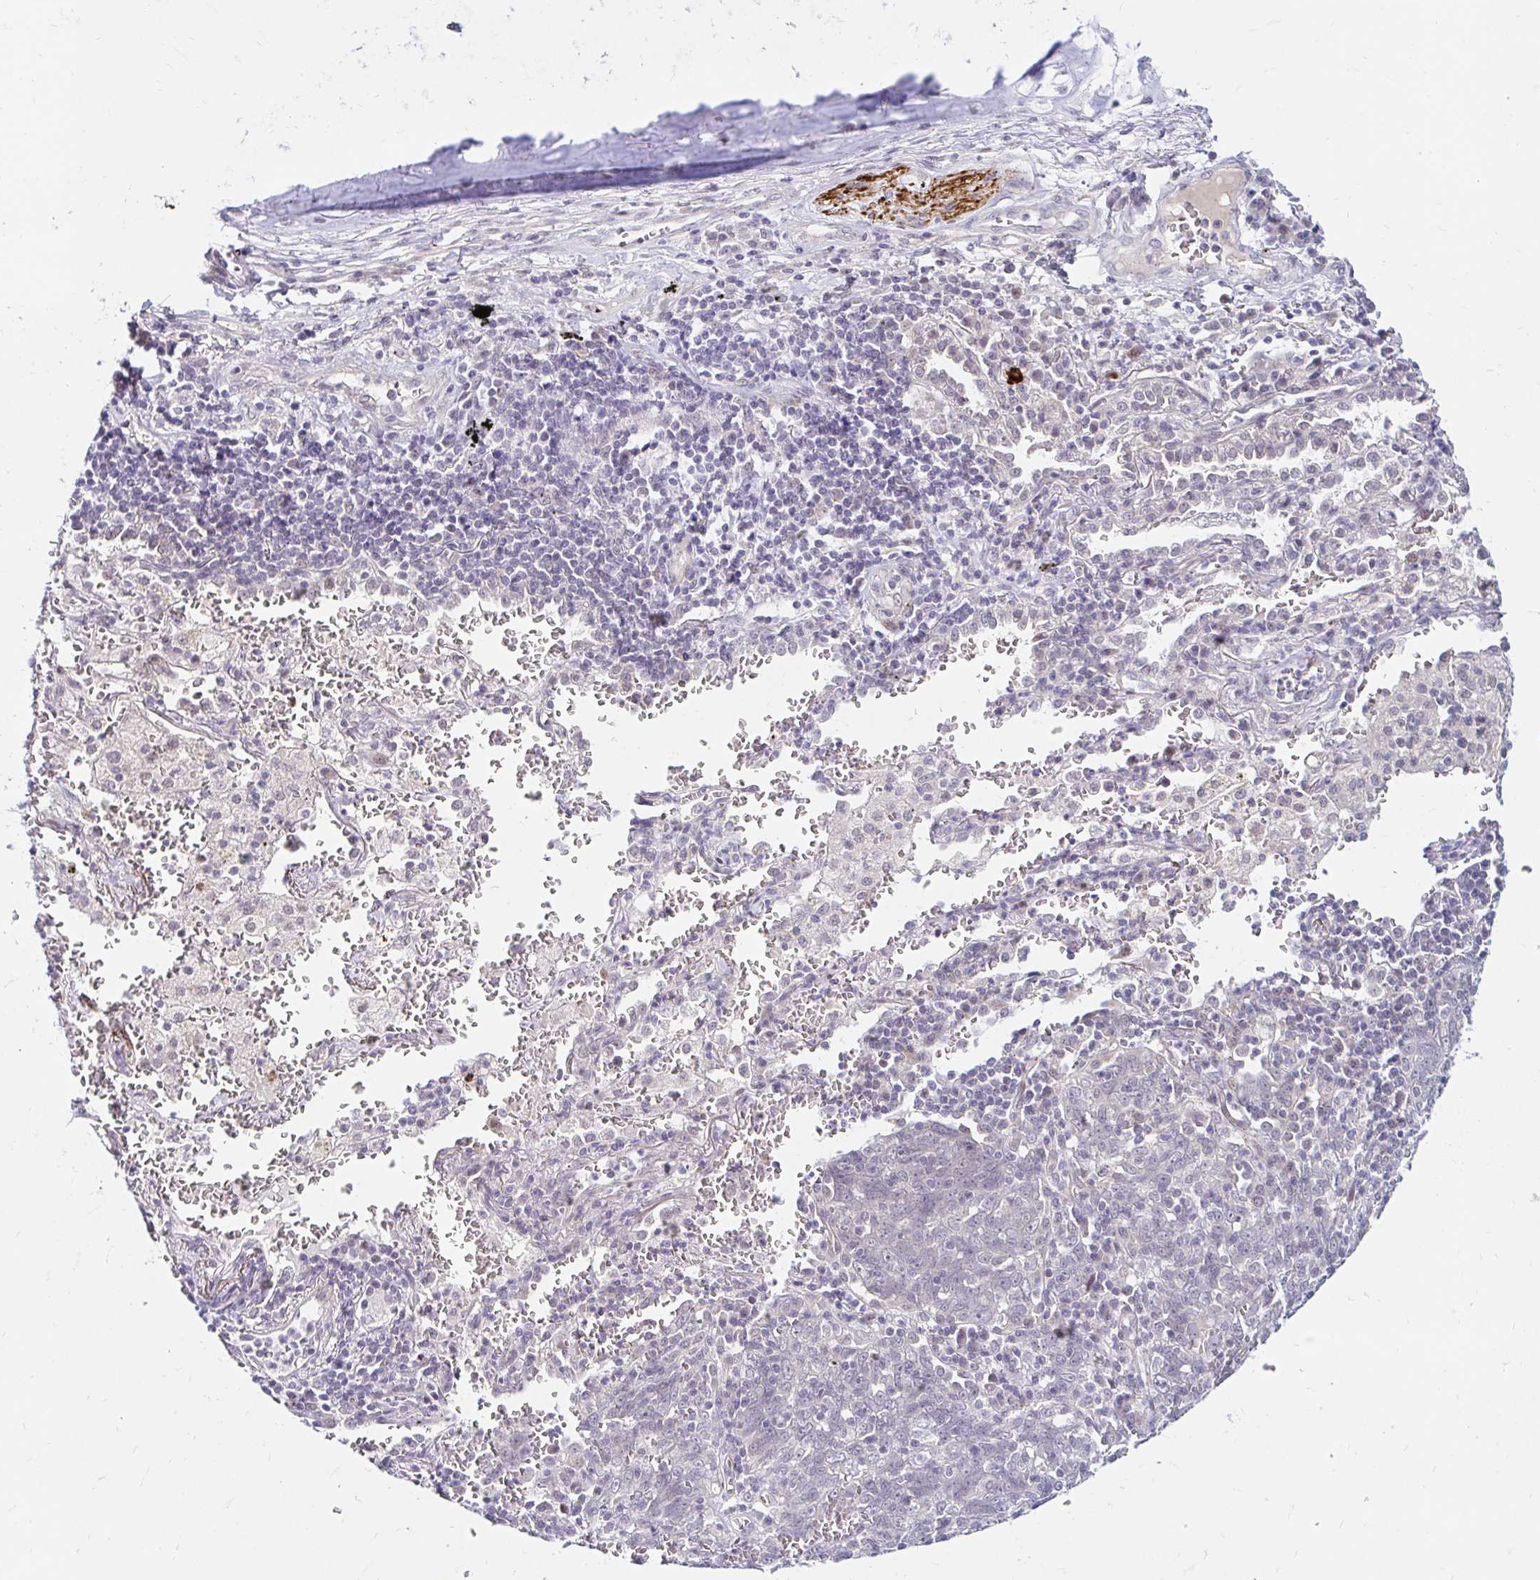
{"staining": {"intensity": "negative", "quantity": "none", "location": "none"}, "tissue": "lung cancer", "cell_type": "Tumor cells", "image_type": "cancer", "snomed": [{"axis": "morphology", "description": "Squamous cell carcinoma, NOS"}, {"axis": "topography", "description": "Lung"}], "caption": "A histopathology image of lung cancer (squamous cell carcinoma) stained for a protein shows no brown staining in tumor cells. (IHC, brightfield microscopy, high magnification).", "gene": "GUCY1A1", "patient": {"sex": "female", "age": 72}}